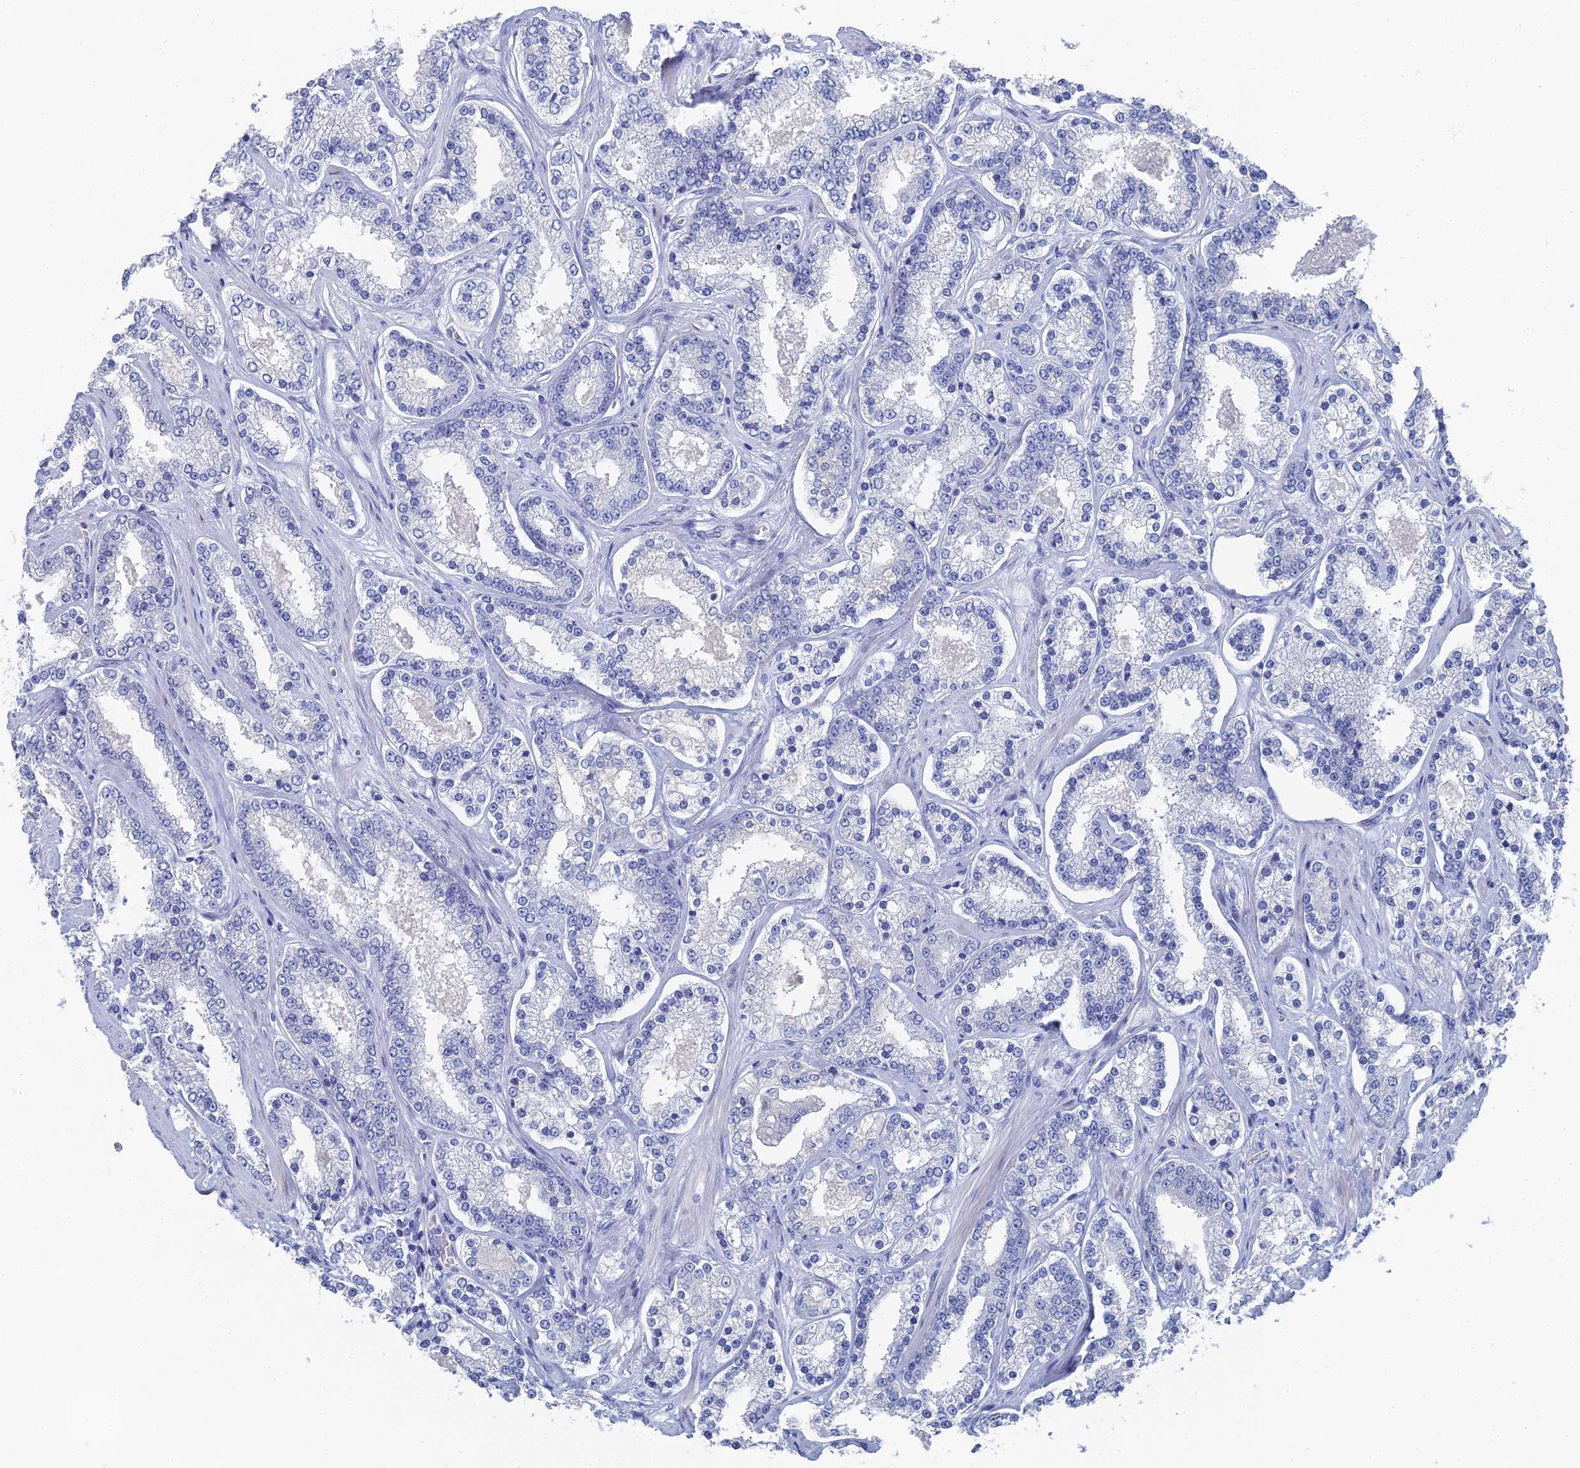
{"staining": {"intensity": "negative", "quantity": "none", "location": "none"}, "tissue": "prostate cancer", "cell_type": "Tumor cells", "image_type": "cancer", "snomed": [{"axis": "morphology", "description": "Normal tissue, NOS"}, {"axis": "morphology", "description": "Adenocarcinoma, High grade"}, {"axis": "topography", "description": "Prostate"}], "caption": "DAB (3,3'-diaminobenzidine) immunohistochemical staining of high-grade adenocarcinoma (prostate) demonstrates no significant expression in tumor cells. (DAB (3,3'-diaminobenzidine) immunohistochemistry (IHC) with hematoxylin counter stain).", "gene": "GFAP", "patient": {"sex": "male", "age": 83}}